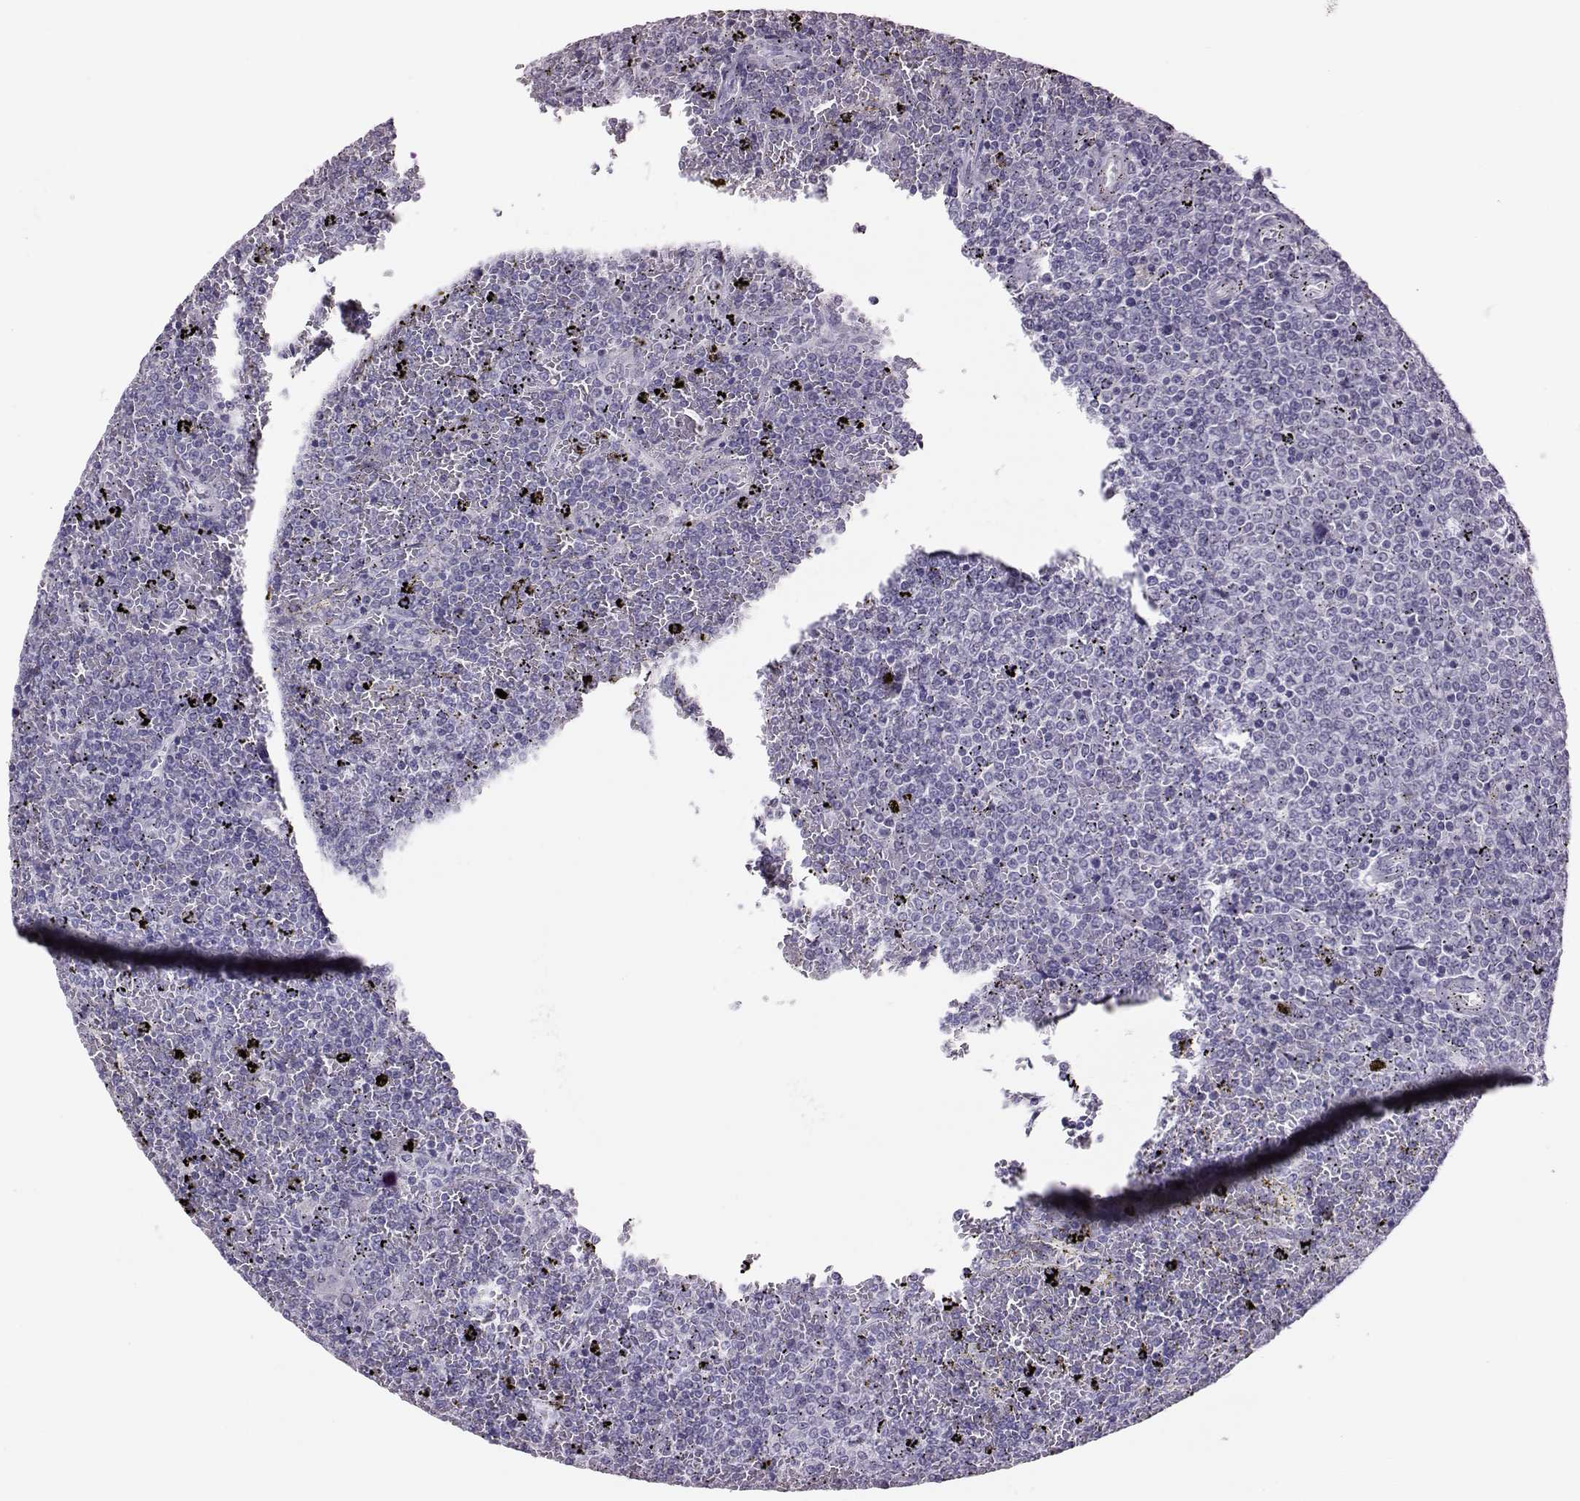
{"staining": {"intensity": "negative", "quantity": "none", "location": "none"}, "tissue": "lymphoma", "cell_type": "Tumor cells", "image_type": "cancer", "snomed": [{"axis": "morphology", "description": "Malignant lymphoma, non-Hodgkin's type, Low grade"}, {"axis": "topography", "description": "Spleen"}], "caption": "A photomicrograph of human low-grade malignant lymphoma, non-Hodgkin's type is negative for staining in tumor cells. Nuclei are stained in blue.", "gene": "DNAAF1", "patient": {"sex": "female", "age": 77}}